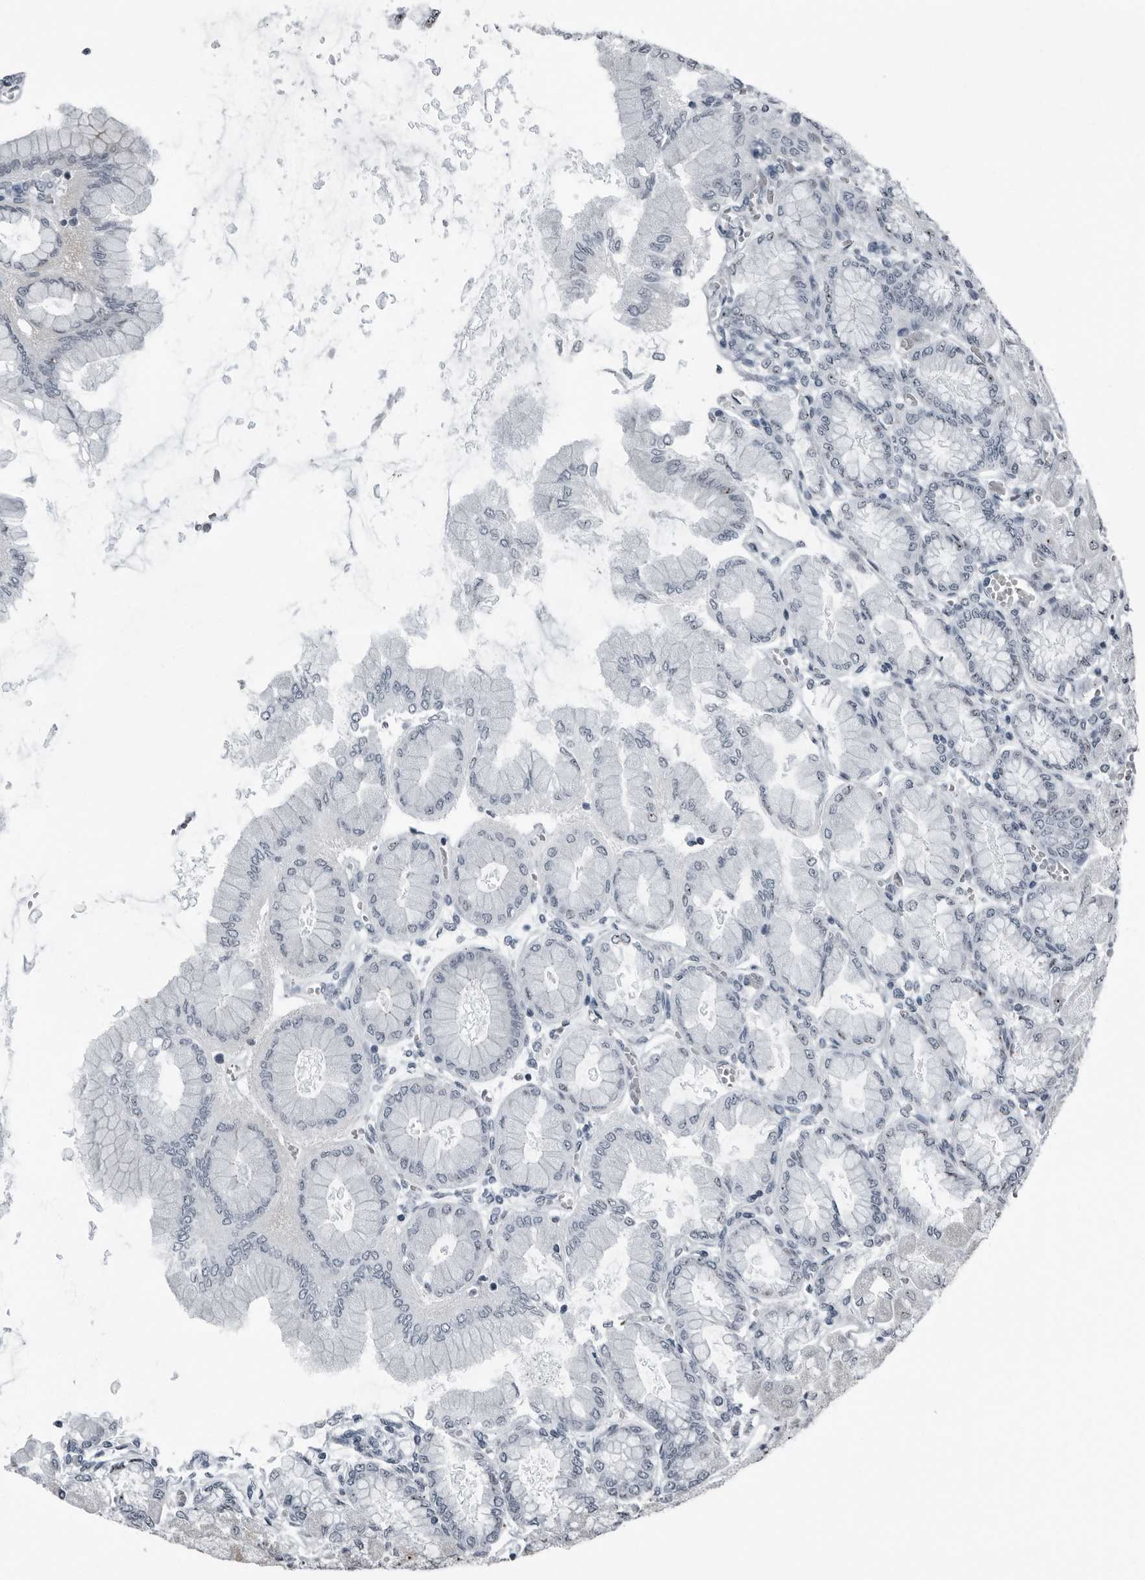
{"staining": {"intensity": "strong", "quantity": "<25%", "location": "cytoplasmic/membranous,nuclear"}, "tissue": "stomach", "cell_type": "Glandular cells", "image_type": "normal", "snomed": [{"axis": "morphology", "description": "Normal tissue, NOS"}, {"axis": "topography", "description": "Stomach, upper"}], "caption": "Brown immunohistochemical staining in benign human stomach shows strong cytoplasmic/membranous,nuclear positivity in about <25% of glandular cells. The staining is performed using DAB brown chromogen to label protein expression. The nuclei are counter-stained blue using hematoxylin.", "gene": "PDCD11", "patient": {"sex": "female", "age": 56}}